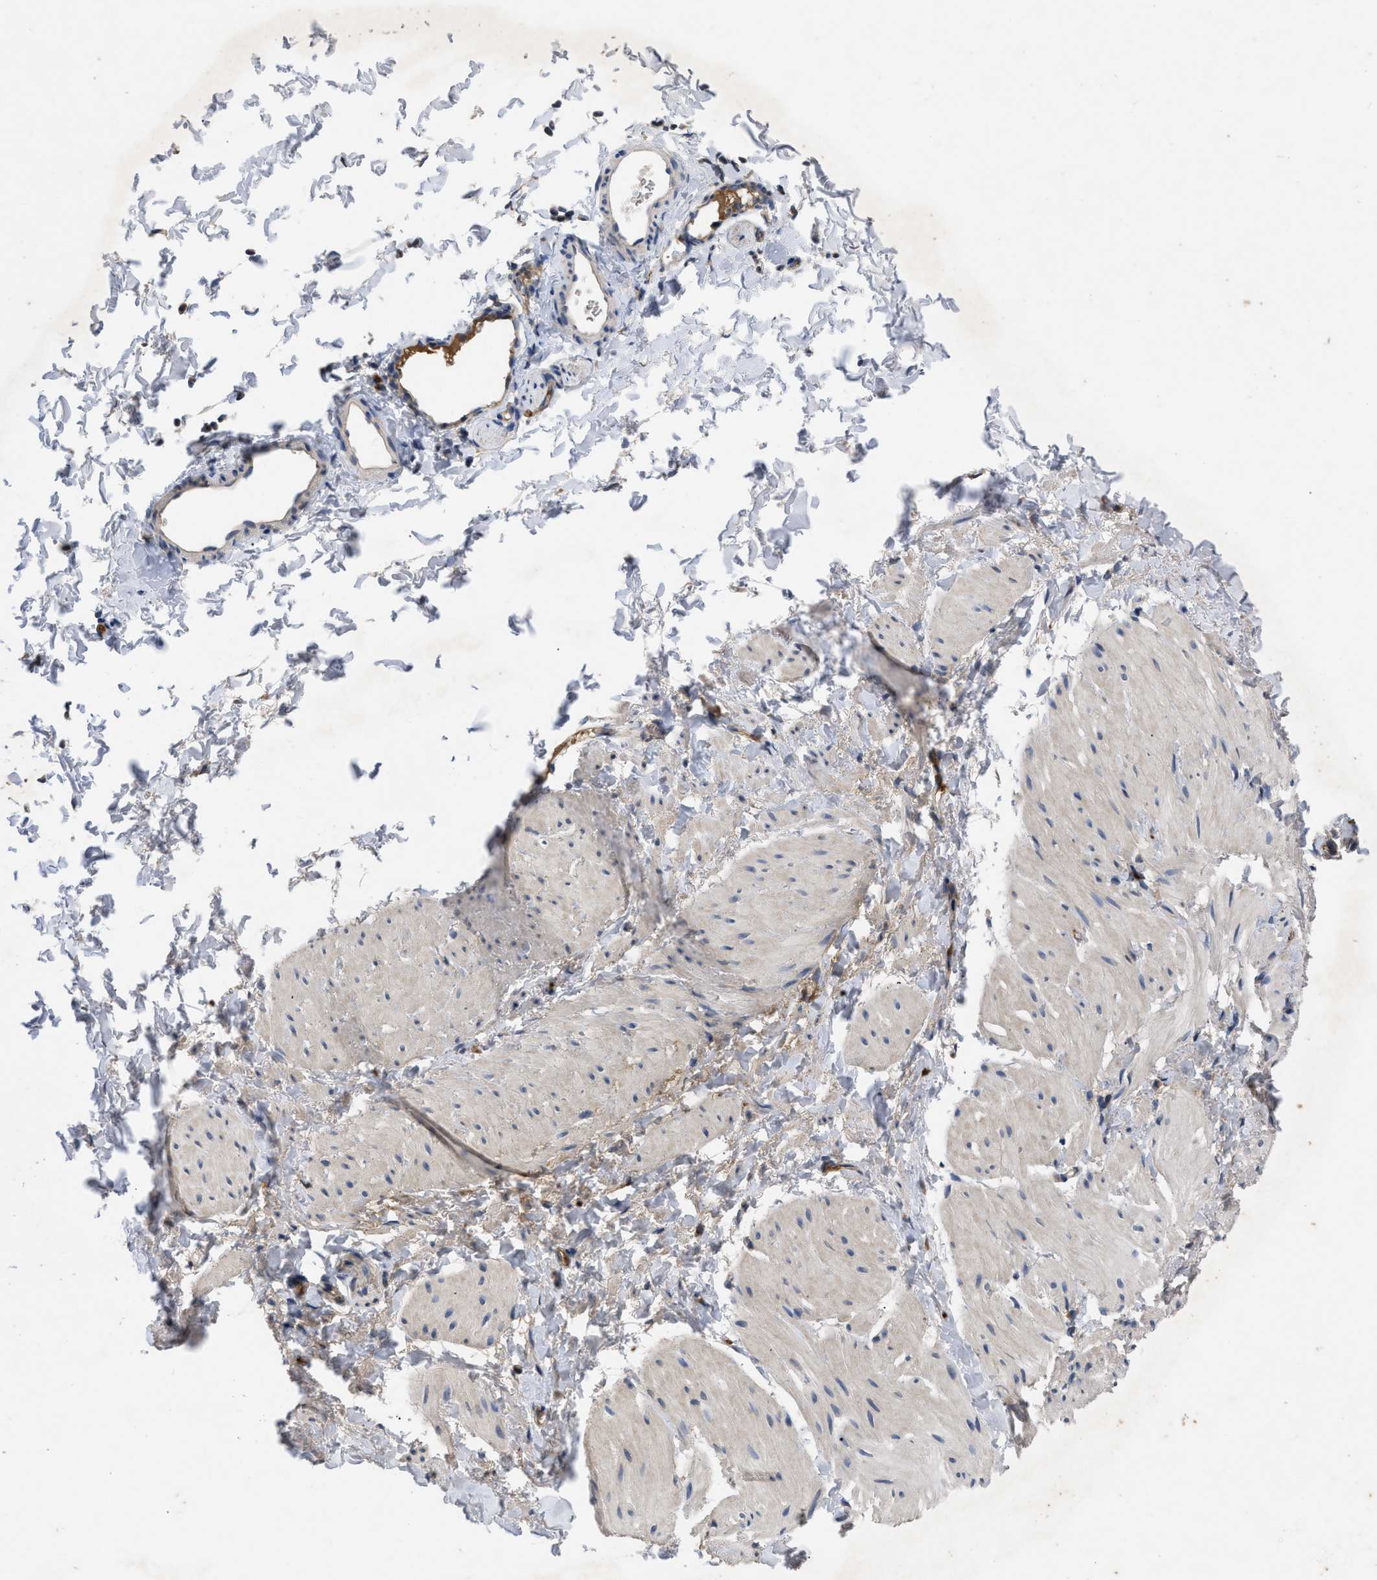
{"staining": {"intensity": "weak", "quantity": "25%-75%", "location": "cytoplasmic/membranous"}, "tissue": "smooth muscle", "cell_type": "Smooth muscle cells", "image_type": "normal", "snomed": [{"axis": "morphology", "description": "Normal tissue, NOS"}, {"axis": "topography", "description": "Smooth muscle"}], "caption": "A low amount of weak cytoplasmic/membranous expression is present in approximately 25%-75% of smooth muscle cells in unremarkable smooth muscle.", "gene": "VPS4A", "patient": {"sex": "male", "age": 16}}